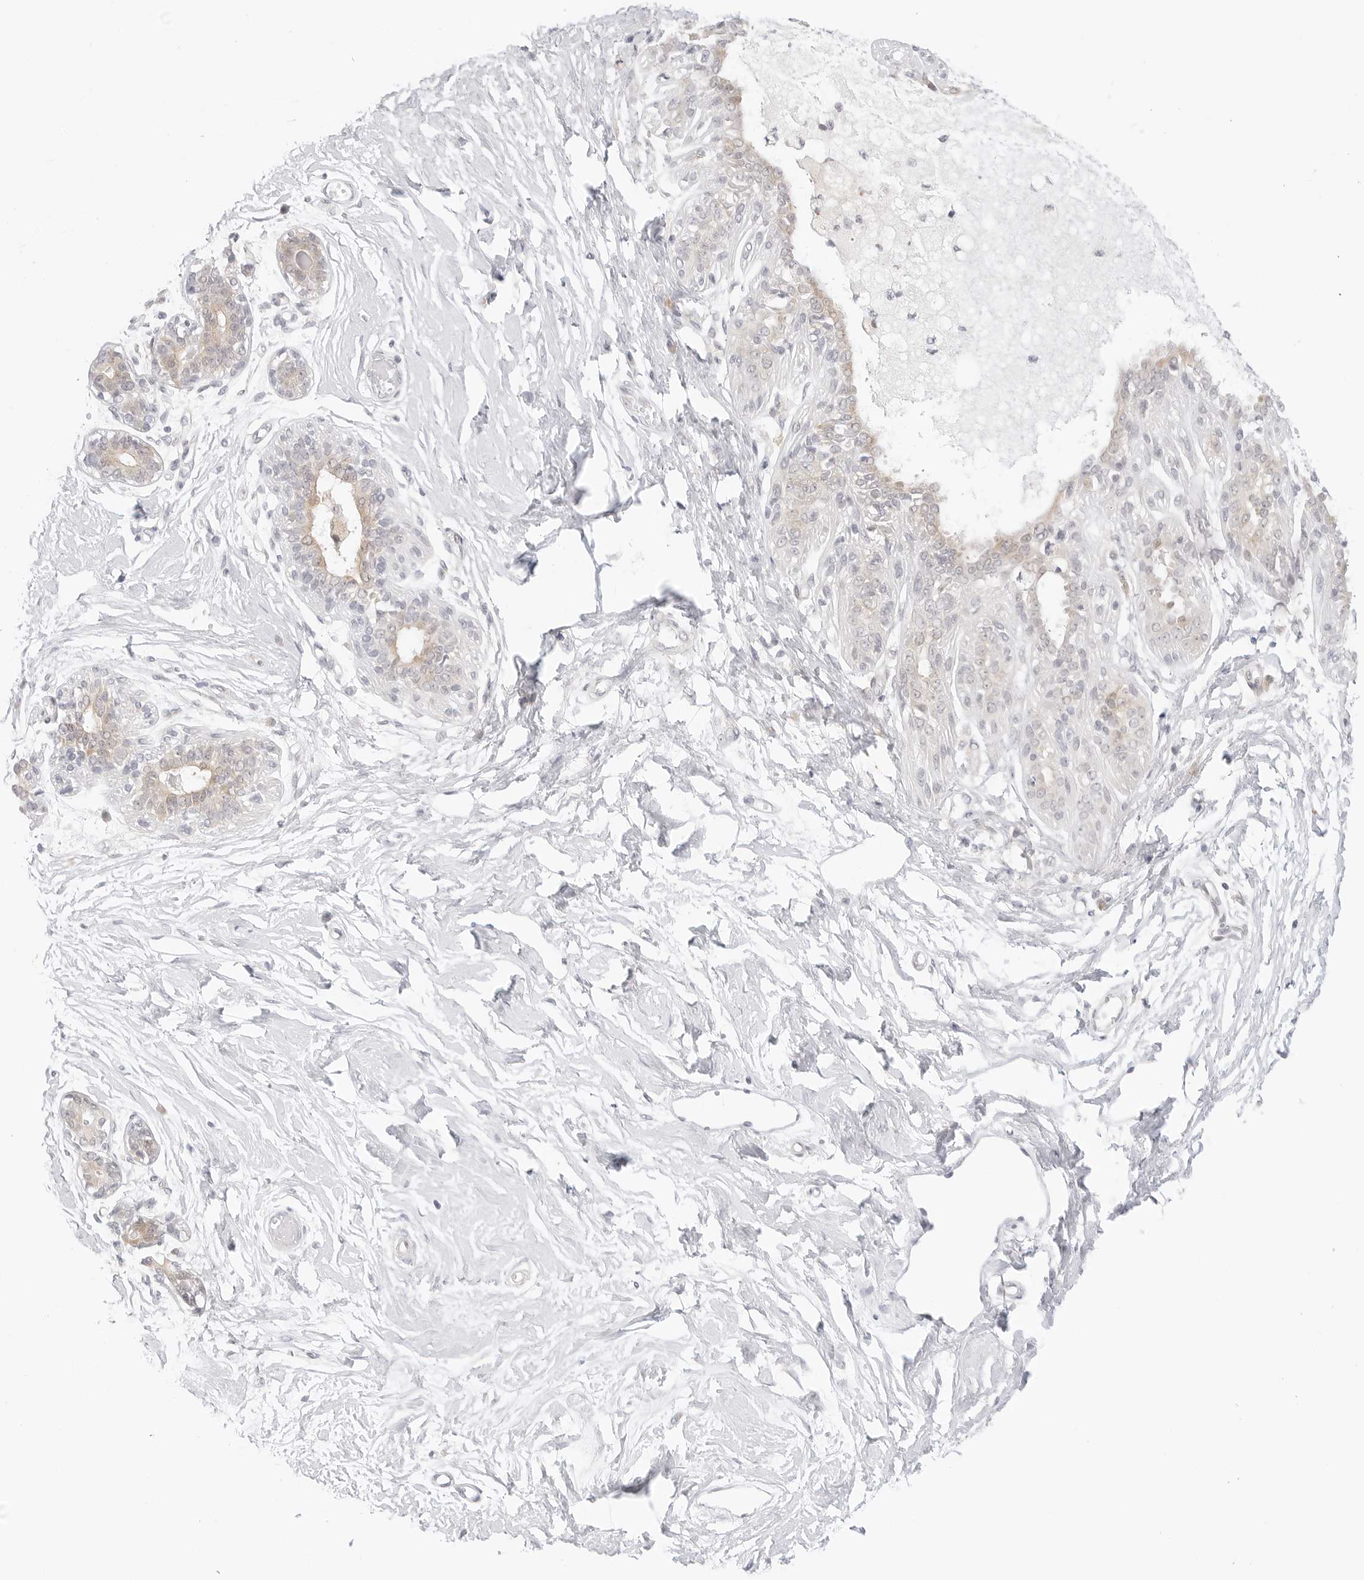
{"staining": {"intensity": "negative", "quantity": "none", "location": "none"}, "tissue": "breast", "cell_type": "Adipocytes", "image_type": "normal", "snomed": [{"axis": "morphology", "description": "Normal tissue, NOS"}, {"axis": "topography", "description": "Breast"}], "caption": "The micrograph shows no significant positivity in adipocytes of breast.", "gene": "TCP1", "patient": {"sex": "female", "age": 45}}